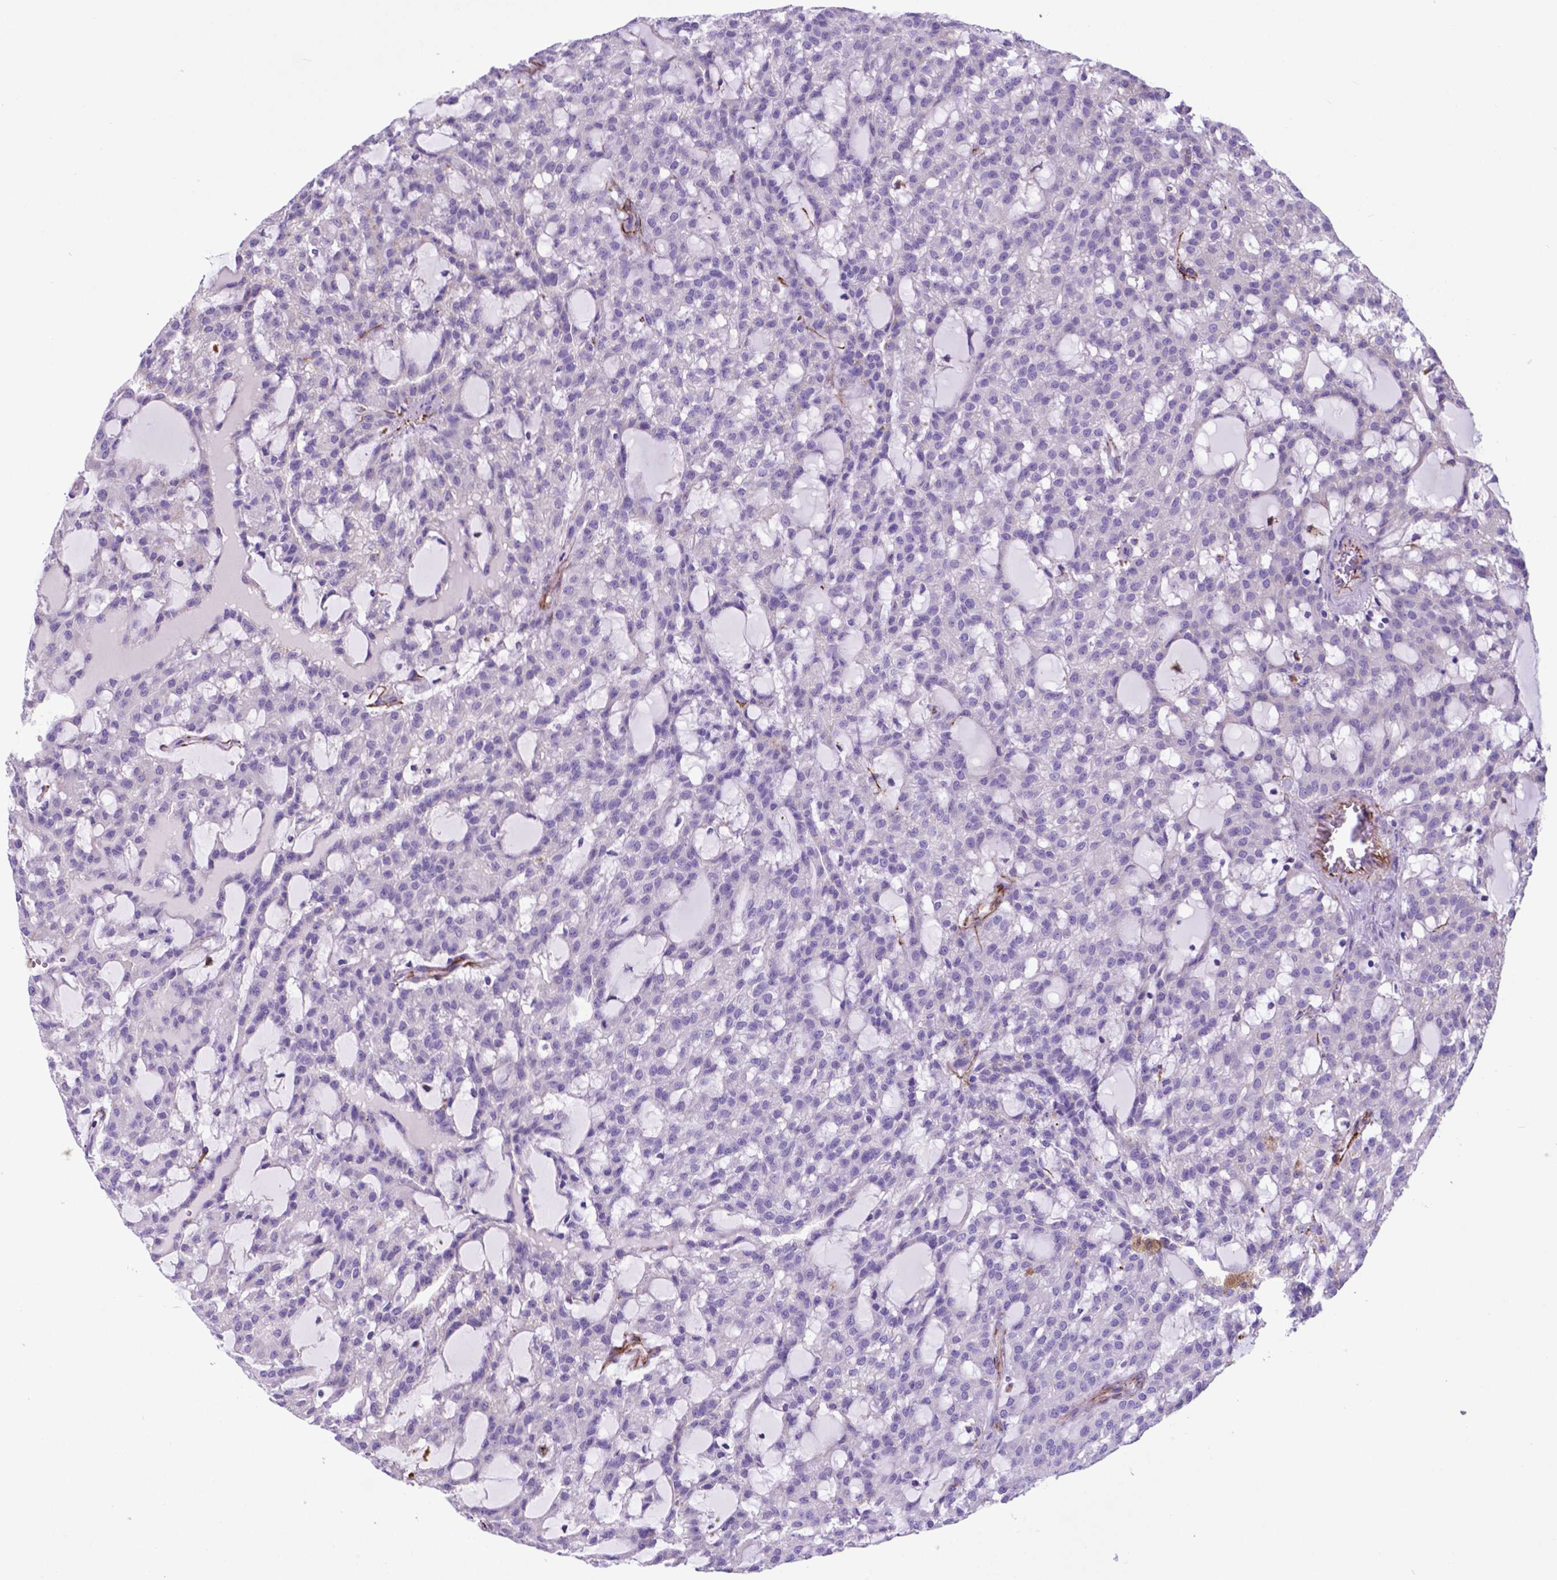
{"staining": {"intensity": "negative", "quantity": "none", "location": "none"}, "tissue": "renal cancer", "cell_type": "Tumor cells", "image_type": "cancer", "snomed": [{"axis": "morphology", "description": "Adenocarcinoma, NOS"}, {"axis": "topography", "description": "Kidney"}], "caption": "Renal cancer (adenocarcinoma) stained for a protein using IHC displays no staining tumor cells.", "gene": "LZTR1", "patient": {"sex": "male", "age": 63}}